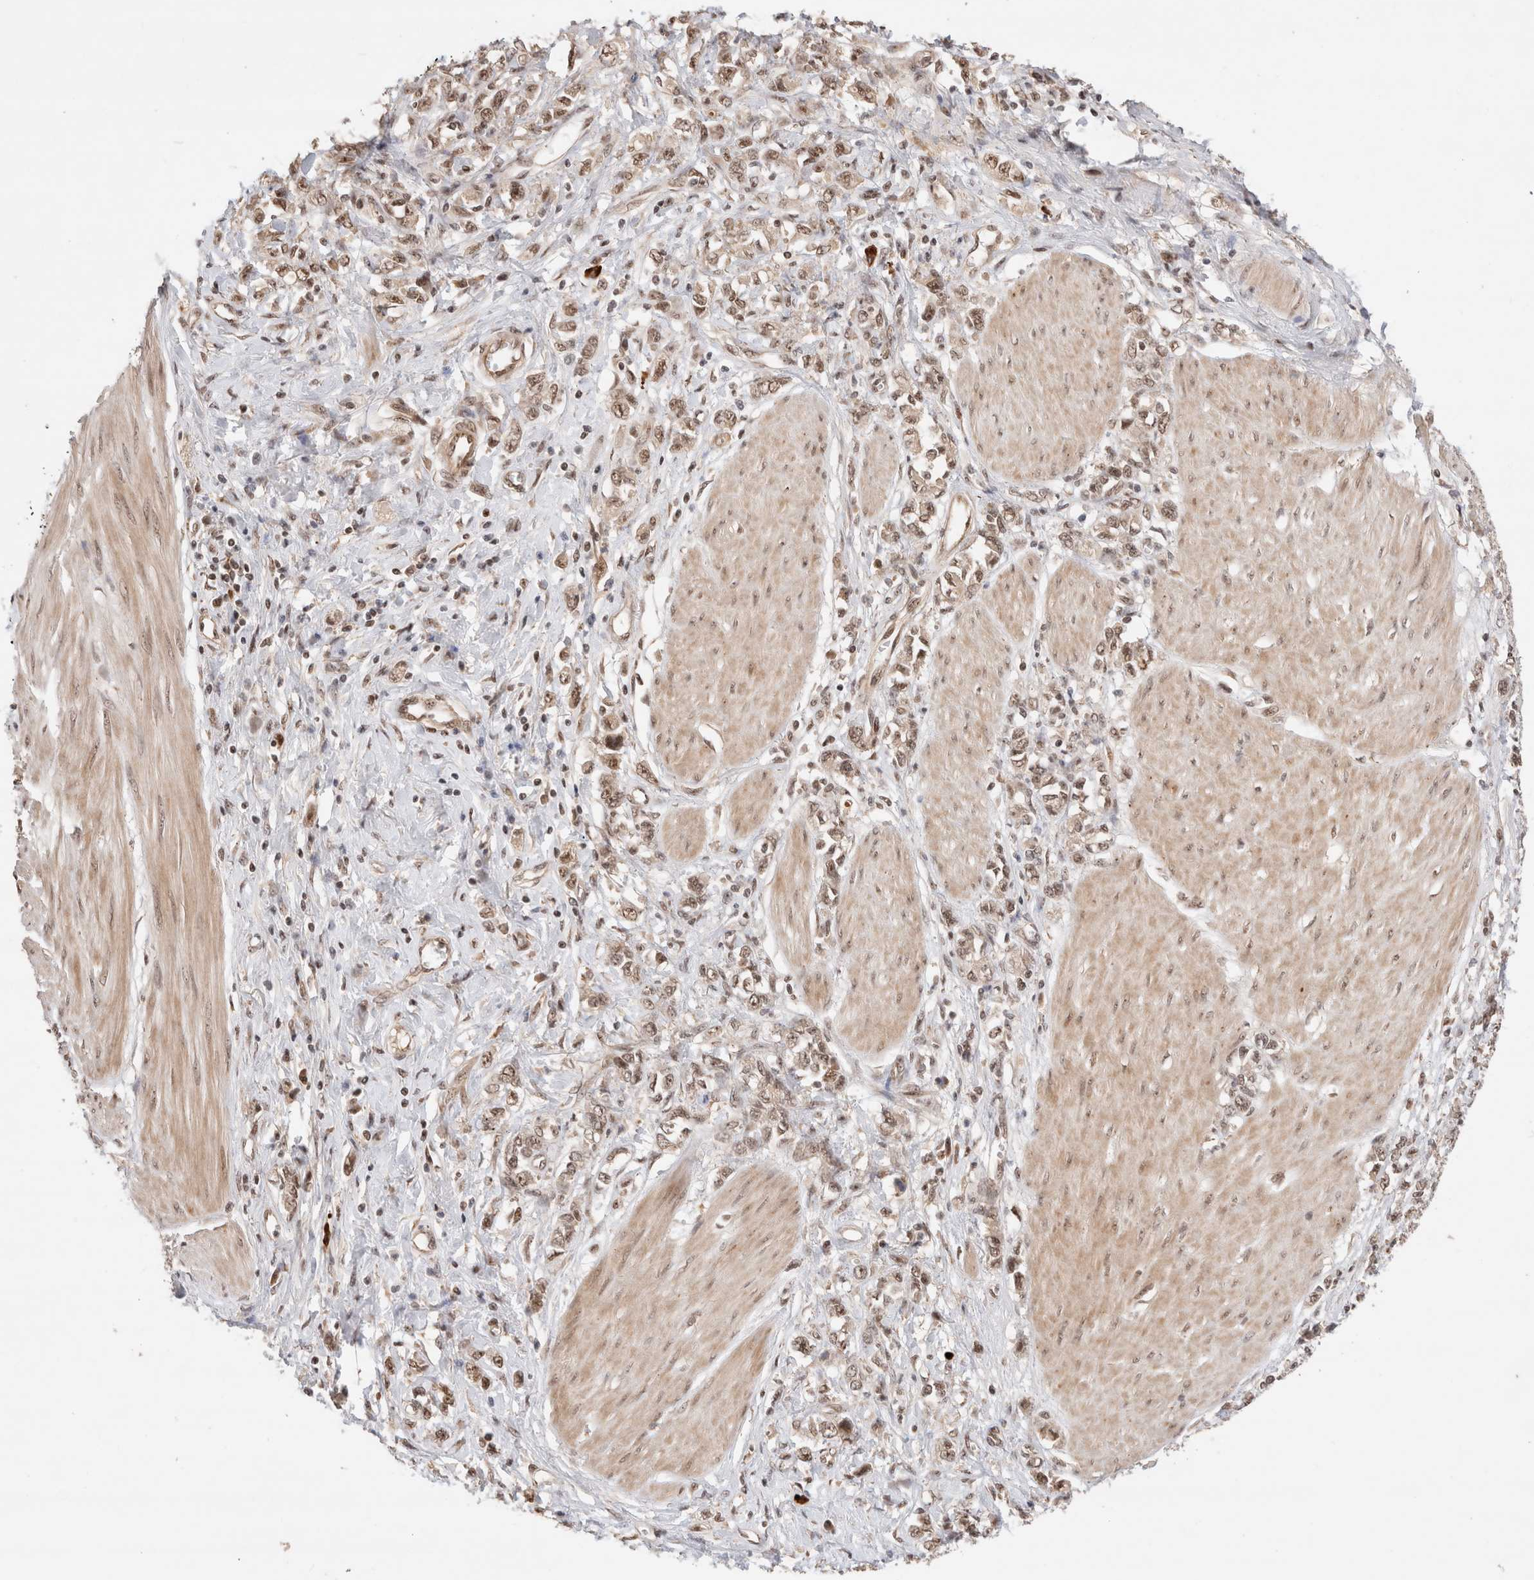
{"staining": {"intensity": "moderate", "quantity": ">75%", "location": "nuclear"}, "tissue": "stomach cancer", "cell_type": "Tumor cells", "image_type": "cancer", "snomed": [{"axis": "morphology", "description": "Adenocarcinoma, NOS"}, {"axis": "topography", "description": "Stomach"}], "caption": "Stomach cancer (adenocarcinoma) was stained to show a protein in brown. There is medium levels of moderate nuclear staining in about >75% of tumor cells.", "gene": "MPHOSPH6", "patient": {"sex": "female", "age": 76}}